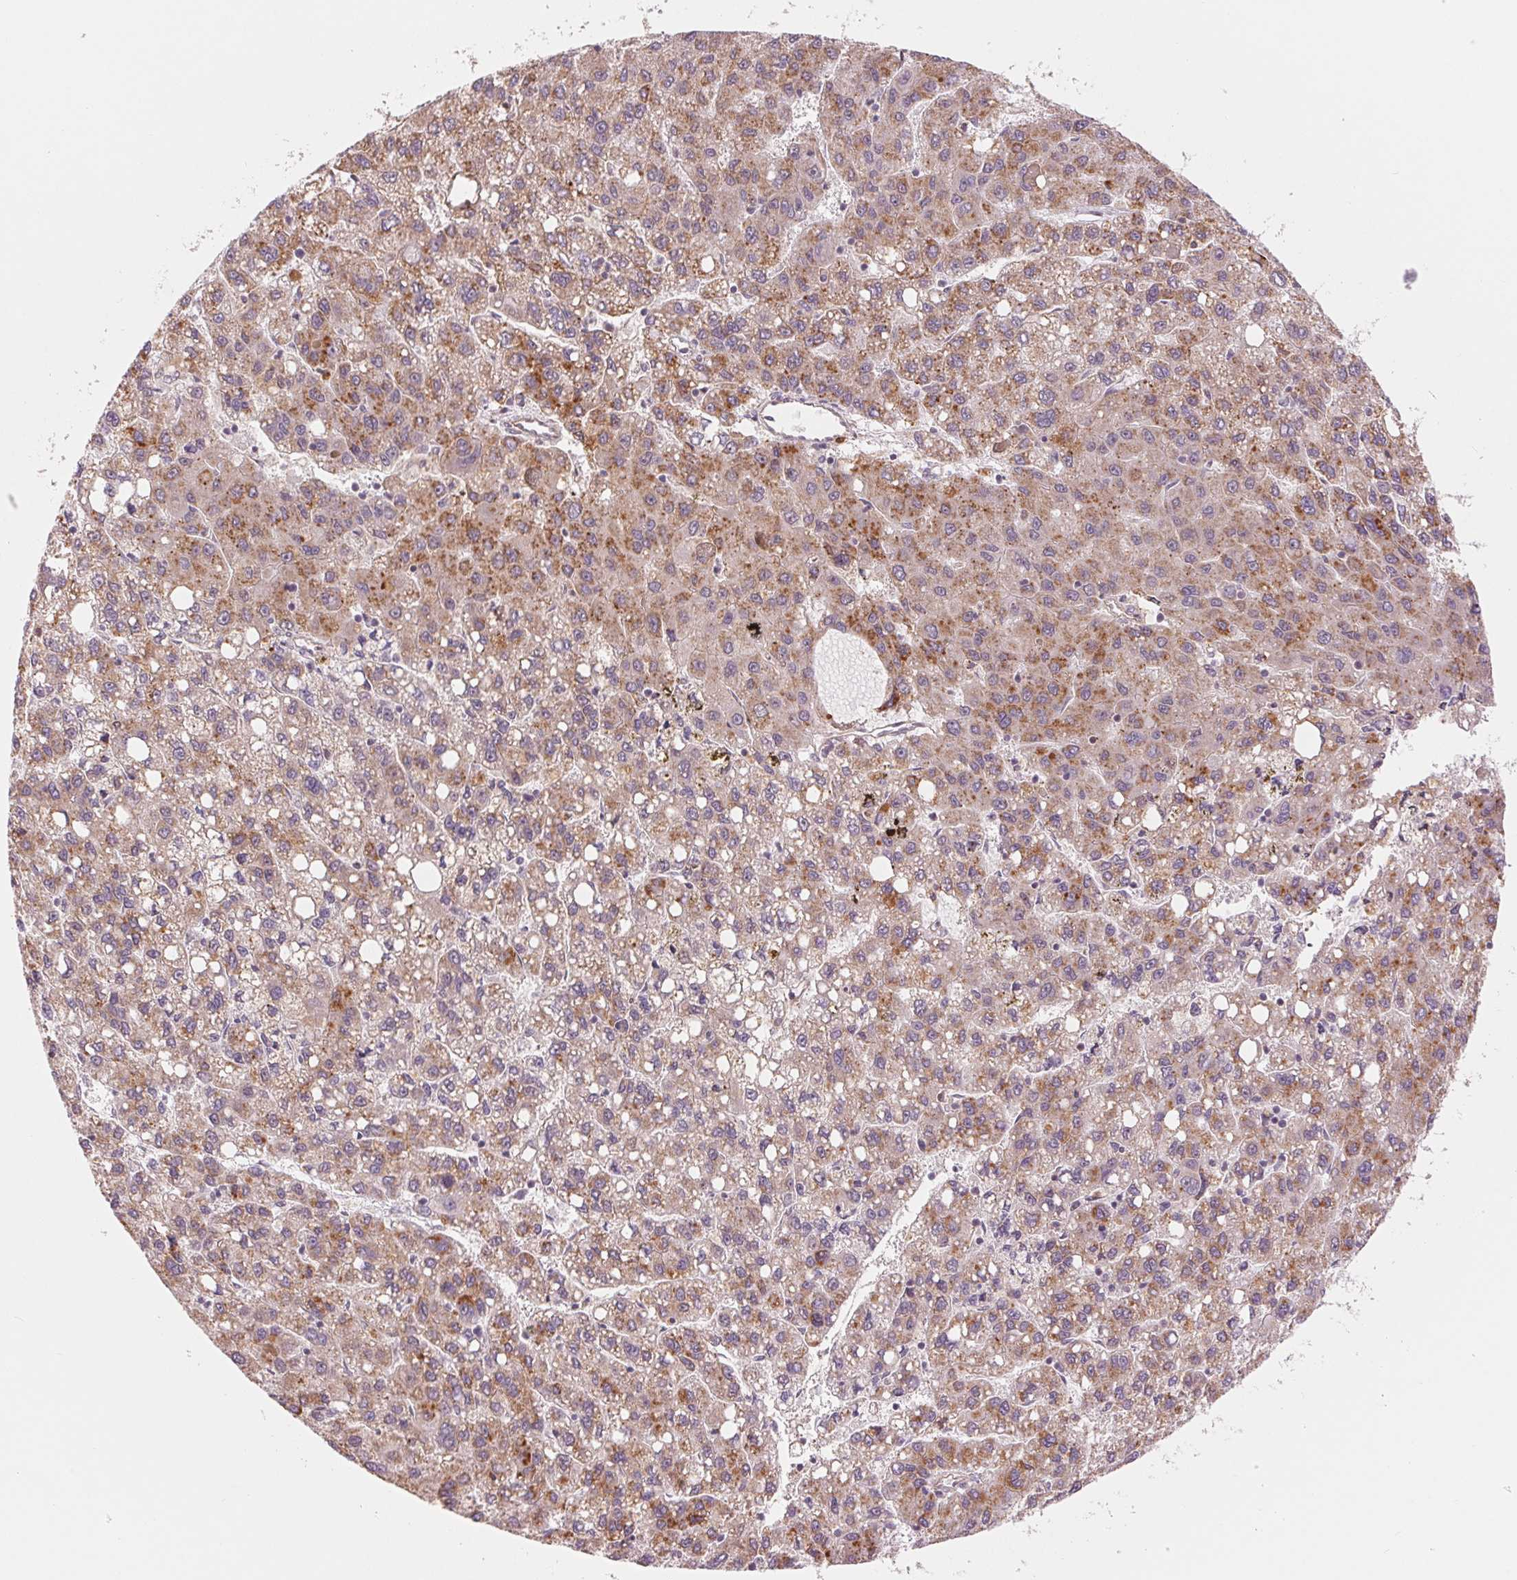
{"staining": {"intensity": "moderate", "quantity": "25%-75%", "location": "cytoplasmic/membranous"}, "tissue": "liver cancer", "cell_type": "Tumor cells", "image_type": "cancer", "snomed": [{"axis": "morphology", "description": "Carcinoma, Hepatocellular, NOS"}, {"axis": "topography", "description": "Liver"}], "caption": "An immunohistochemistry photomicrograph of tumor tissue is shown. Protein staining in brown highlights moderate cytoplasmic/membranous positivity in liver hepatocellular carcinoma within tumor cells.", "gene": "ARHGAP32", "patient": {"sex": "female", "age": 82}}